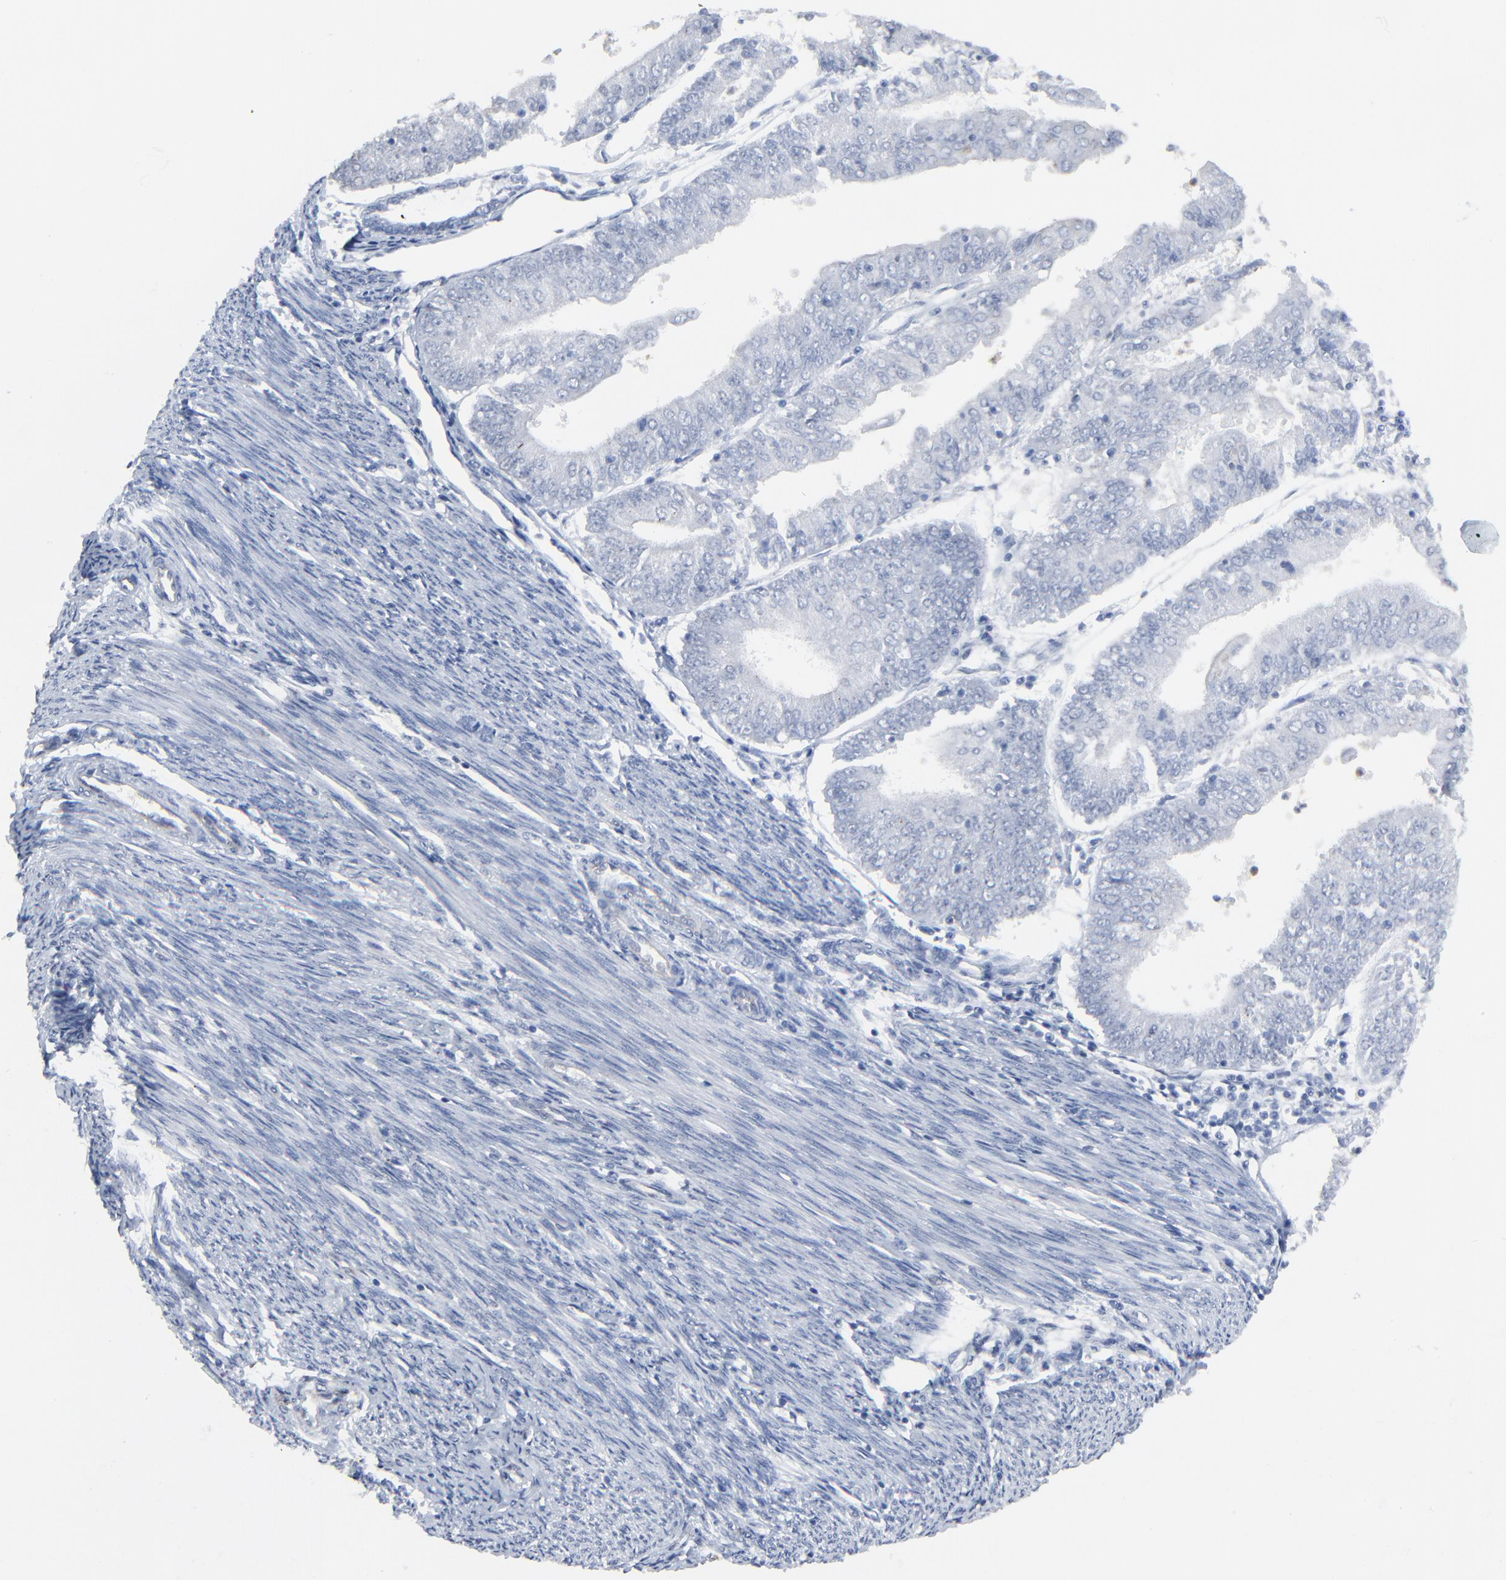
{"staining": {"intensity": "negative", "quantity": "none", "location": "none"}, "tissue": "endometrial cancer", "cell_type": "Tumor cells", "image_type": "cancer", "snomed": [{"axis": "morphology", "description": "Adenocarcinoma, NOS"}, {"axis": "topography", "description": "Endometrium"}], "caption": "Endometrial cancer stained for a protein using immunohistochemistry (IHC) exhibits no expression tumor cells.", "gene": "BIRC3", "patient": {"sex": "female", "age": 79}}